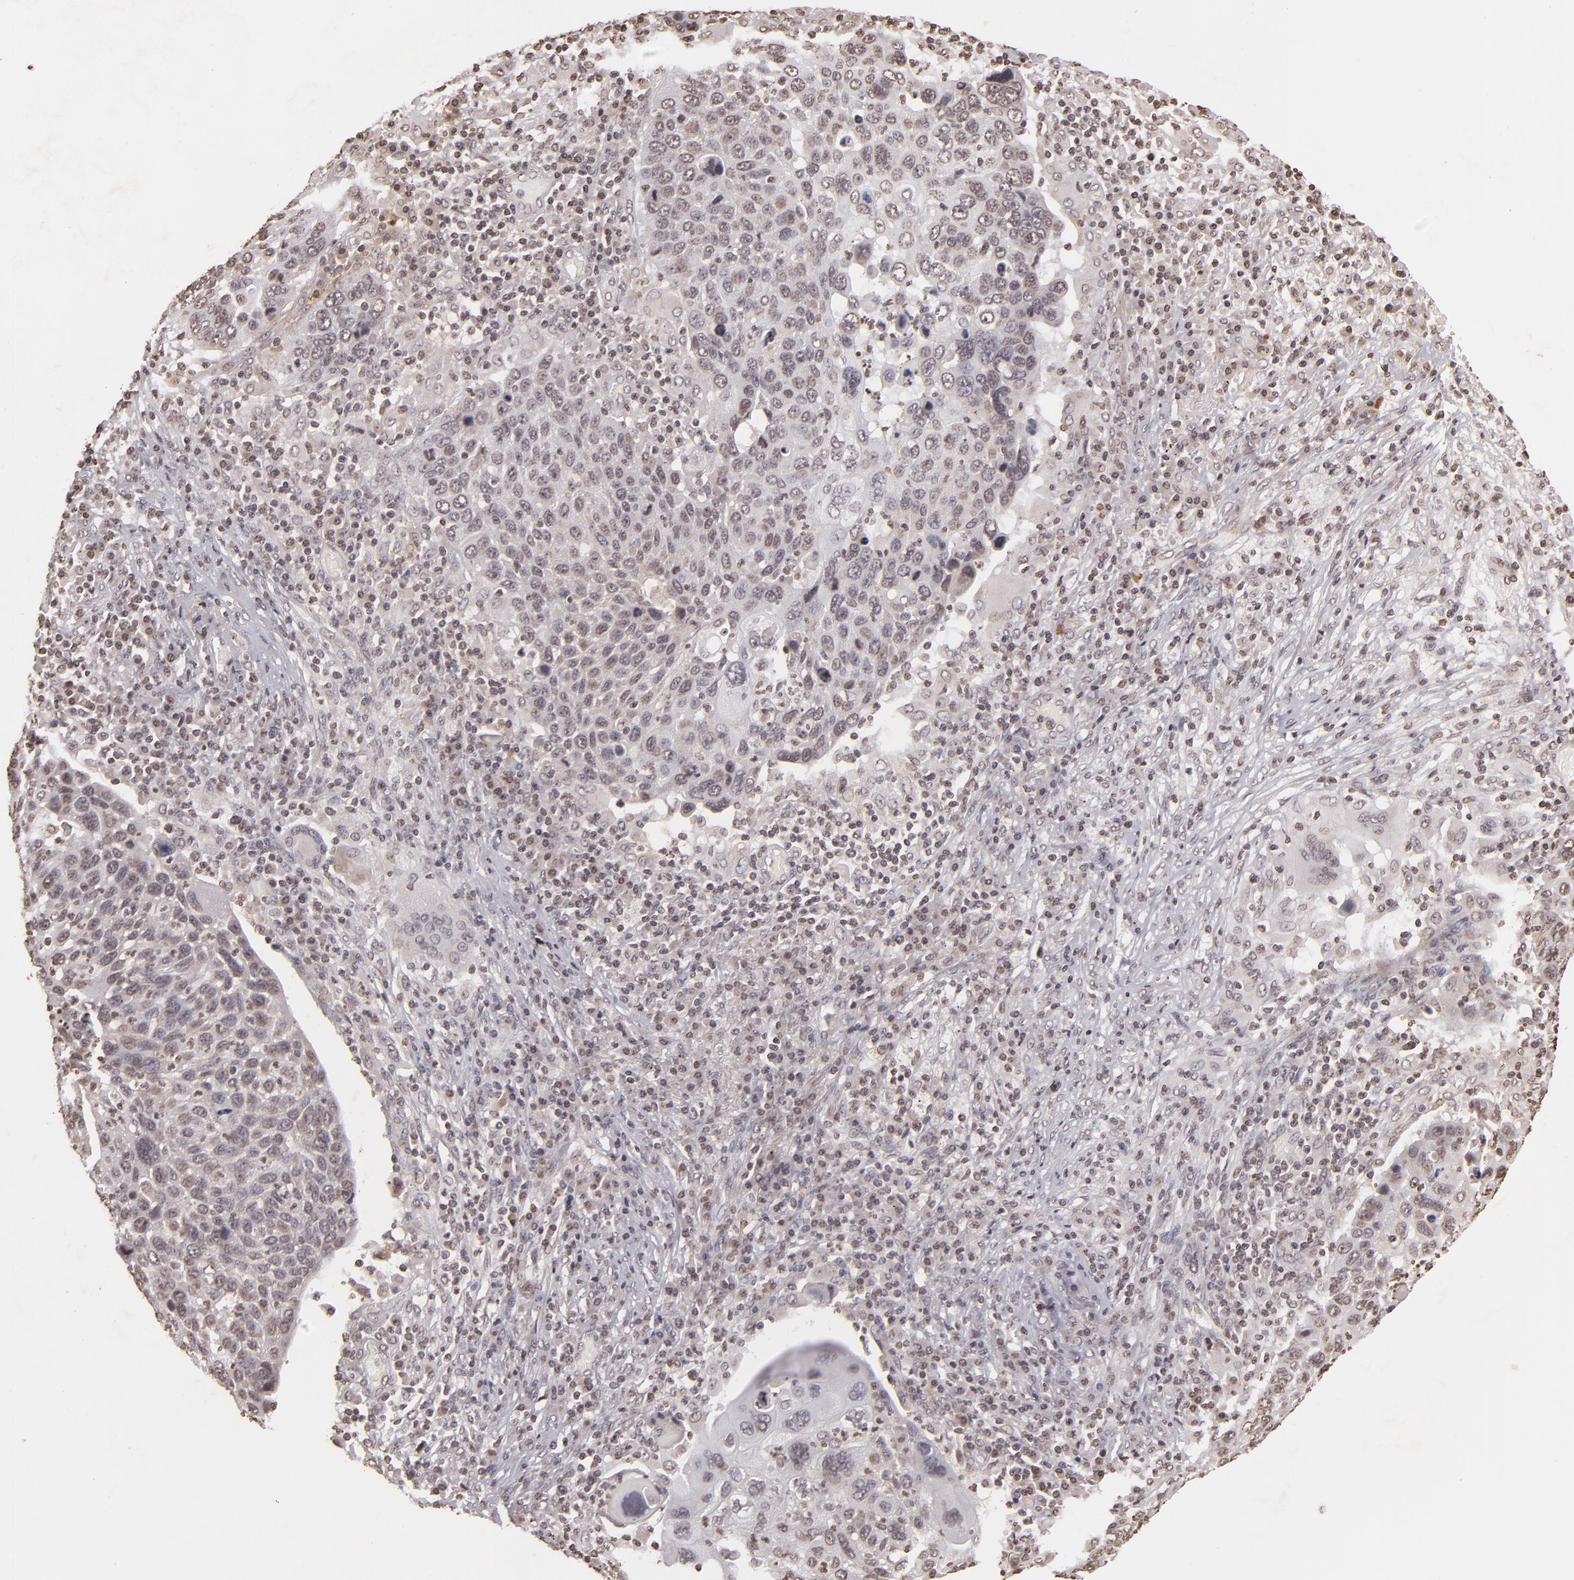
{"staining": {"intensity": "negative", "quantity": "none", "location": "none"}, "tissue": "lung cancer", "cell_type": "Tumor cells", "image_type": "cancer", "snomed": [{"axis": "morphology", "description": "Squamous cell carcinoma, NOS"}, {"axis": "topography", "description": "Lung"}], "caption": "Human lung cancer (squamous cell carcinoma) stained for a protein using immunohistochemistry reveals no expression in tumor cells.", "gene": "THRB", "patient": {"sex": "male", "age": 68}}